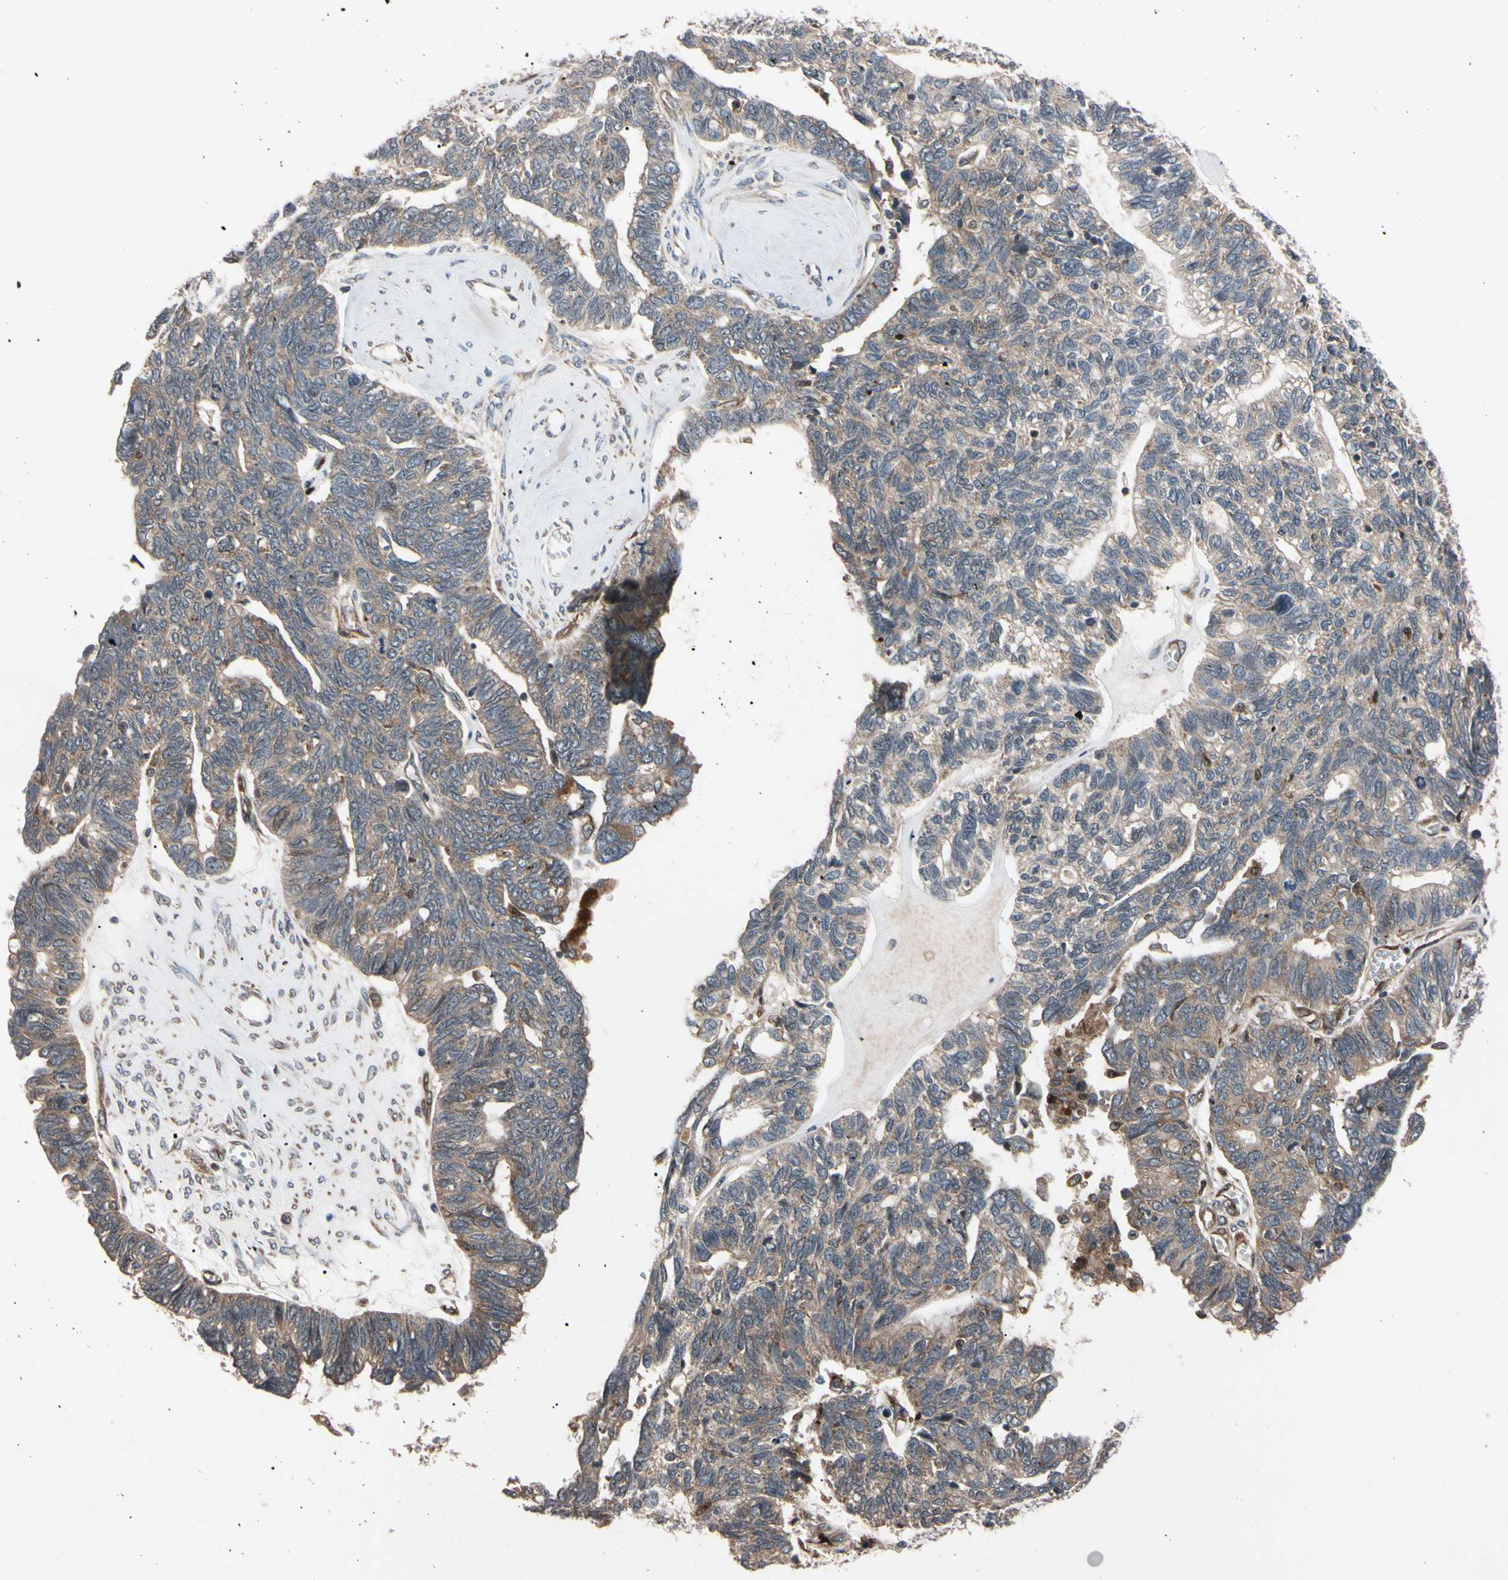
{"staining": {"intensity": "moderate", "quantity": ">75%", "location": "cytoplasmic/membranous"}, "tissue": "ovarian cancer", "cell_type": "Tumor cells", "image_type": "cancer", "snomed": [{"axis": "morphology", "description": "Cystadenocarcinoma, serous, NOS"}, {"axis": "topography", "description": "Ovary"}], "caption": "Ovarian serous cystadenocarcinoma stained for a protein (brown) displays moderate cytoplasmic/membranous positive expression in about >75% of tumor cells.", "gene": "GUCY1B1", "patient": {"sex": "female", "age": 79}}